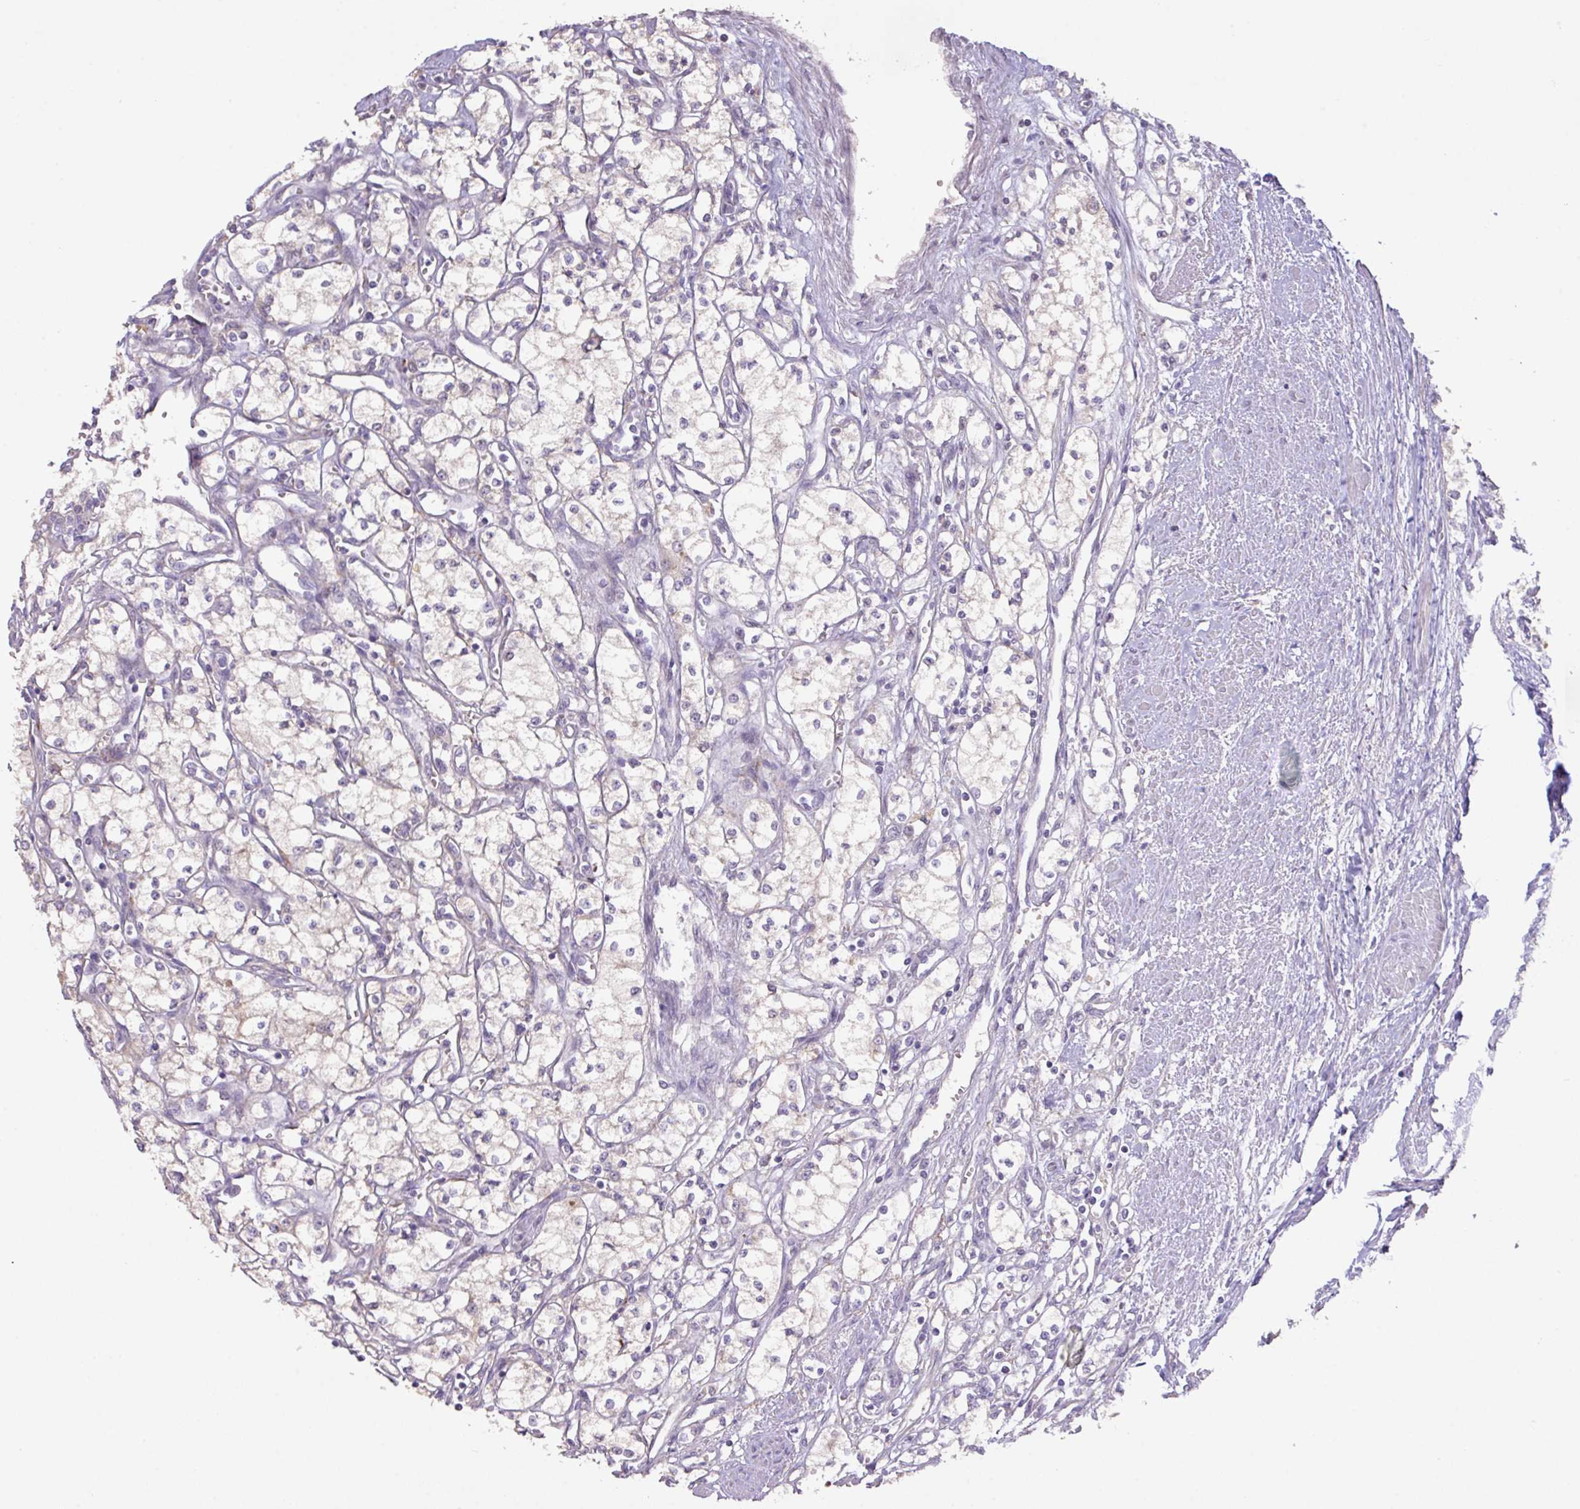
{"staining": {"intensity": "weak", "quantity": "25%-75%", "location": "cytoplasmic/membranous"}, "tissue": "renal cancer", "cell_type": "Tumor cells", "image_type": "cancer", "snomed": [{"axis": "morphology", "description": "Adenocarcinoma, NOS"}, {"axis": "topography", "description": "Kidney"}], "caption": "Protein expression by immunohistochemistry (IHC) demonstrates weak cytoplasmic/membranous expression in about 25%-75% of tumor cells in renal adenocarcinoma.", "gene": "PRADC1", "patient": {"sex": "male", "age": 59}}